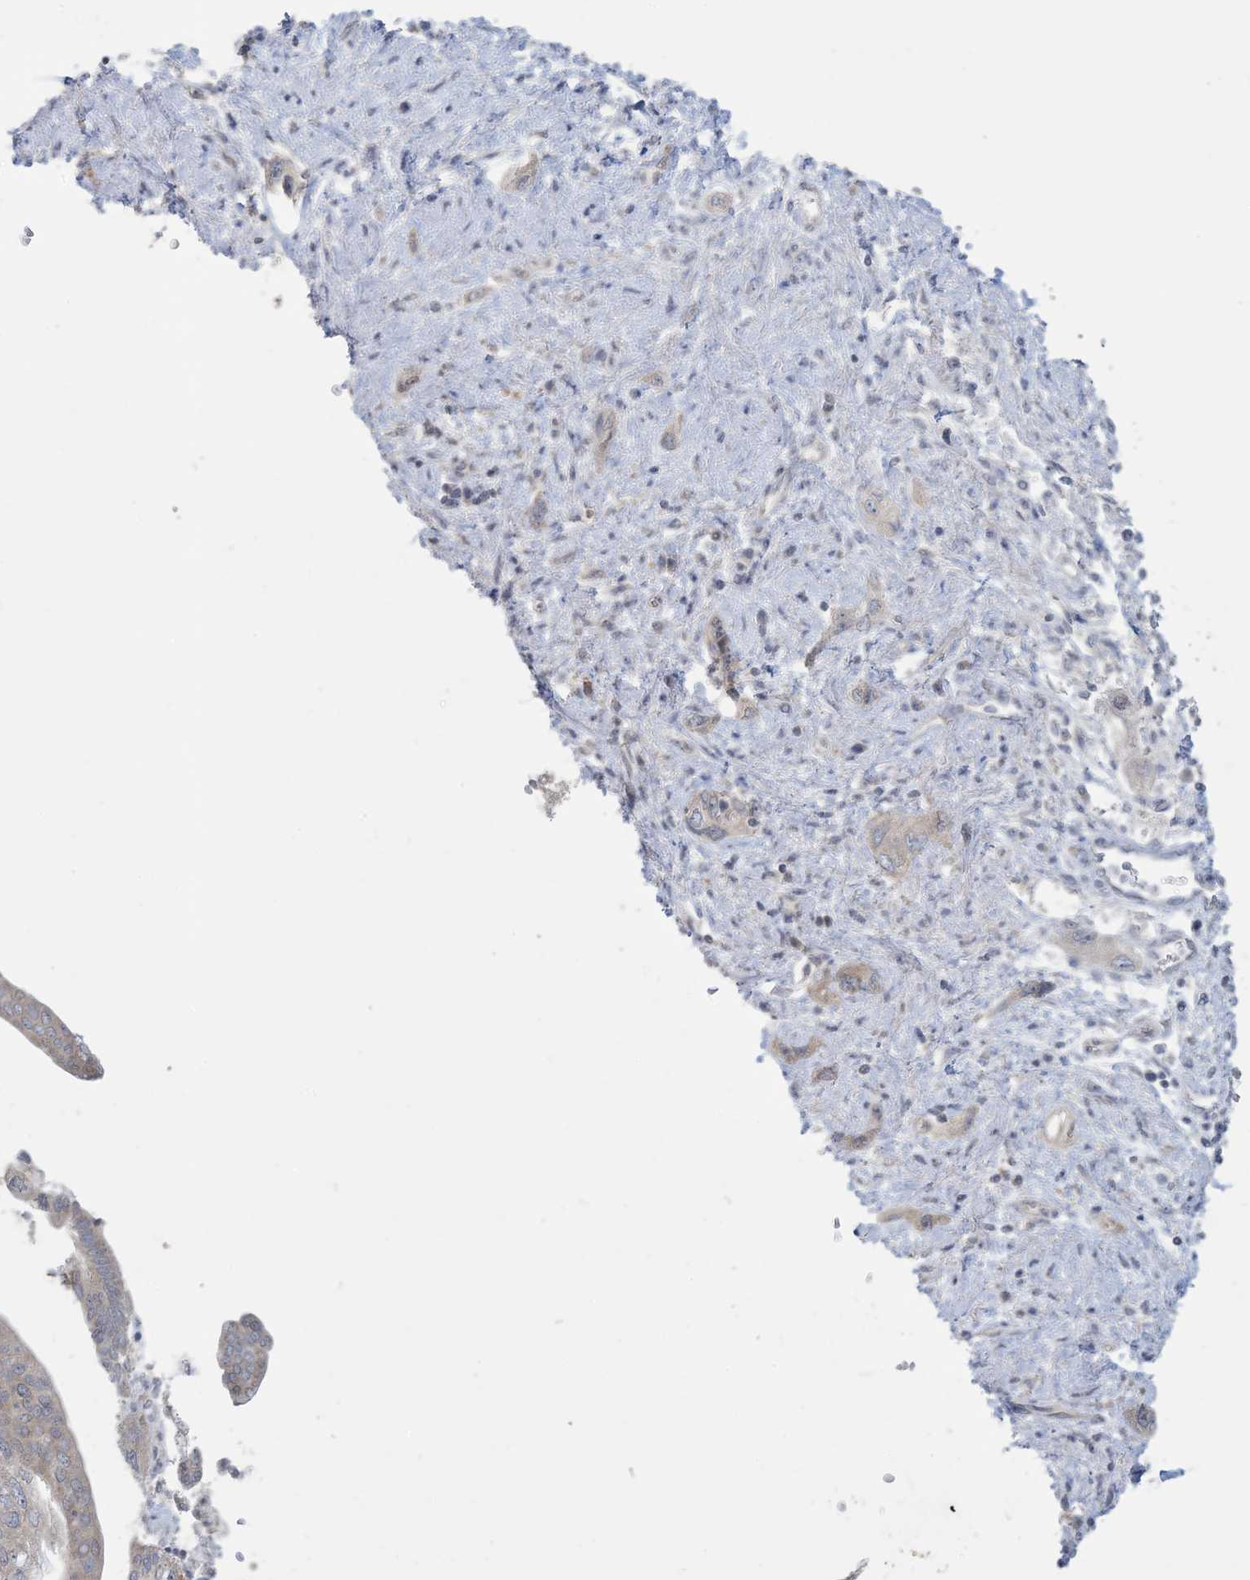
{"staining": {"intensity": "negative", "quantity": "none", "location": "none"}, "tissue": "pancreatic cancer", "cell_type": "Tumor cells", "image_type": "cancer", "snomed": [{"axis": "morphology", "description": "Adenocarcinoma, NOS"}, {"axis": "topography", "description": "Pancreas"}], "caption": "This is an immunohistochemistry micrograph of human pancreatic cancer. There is no staining in tumor cells.", "gene": "KIF3A", "patient": {"sex": "female", "age": 73}}